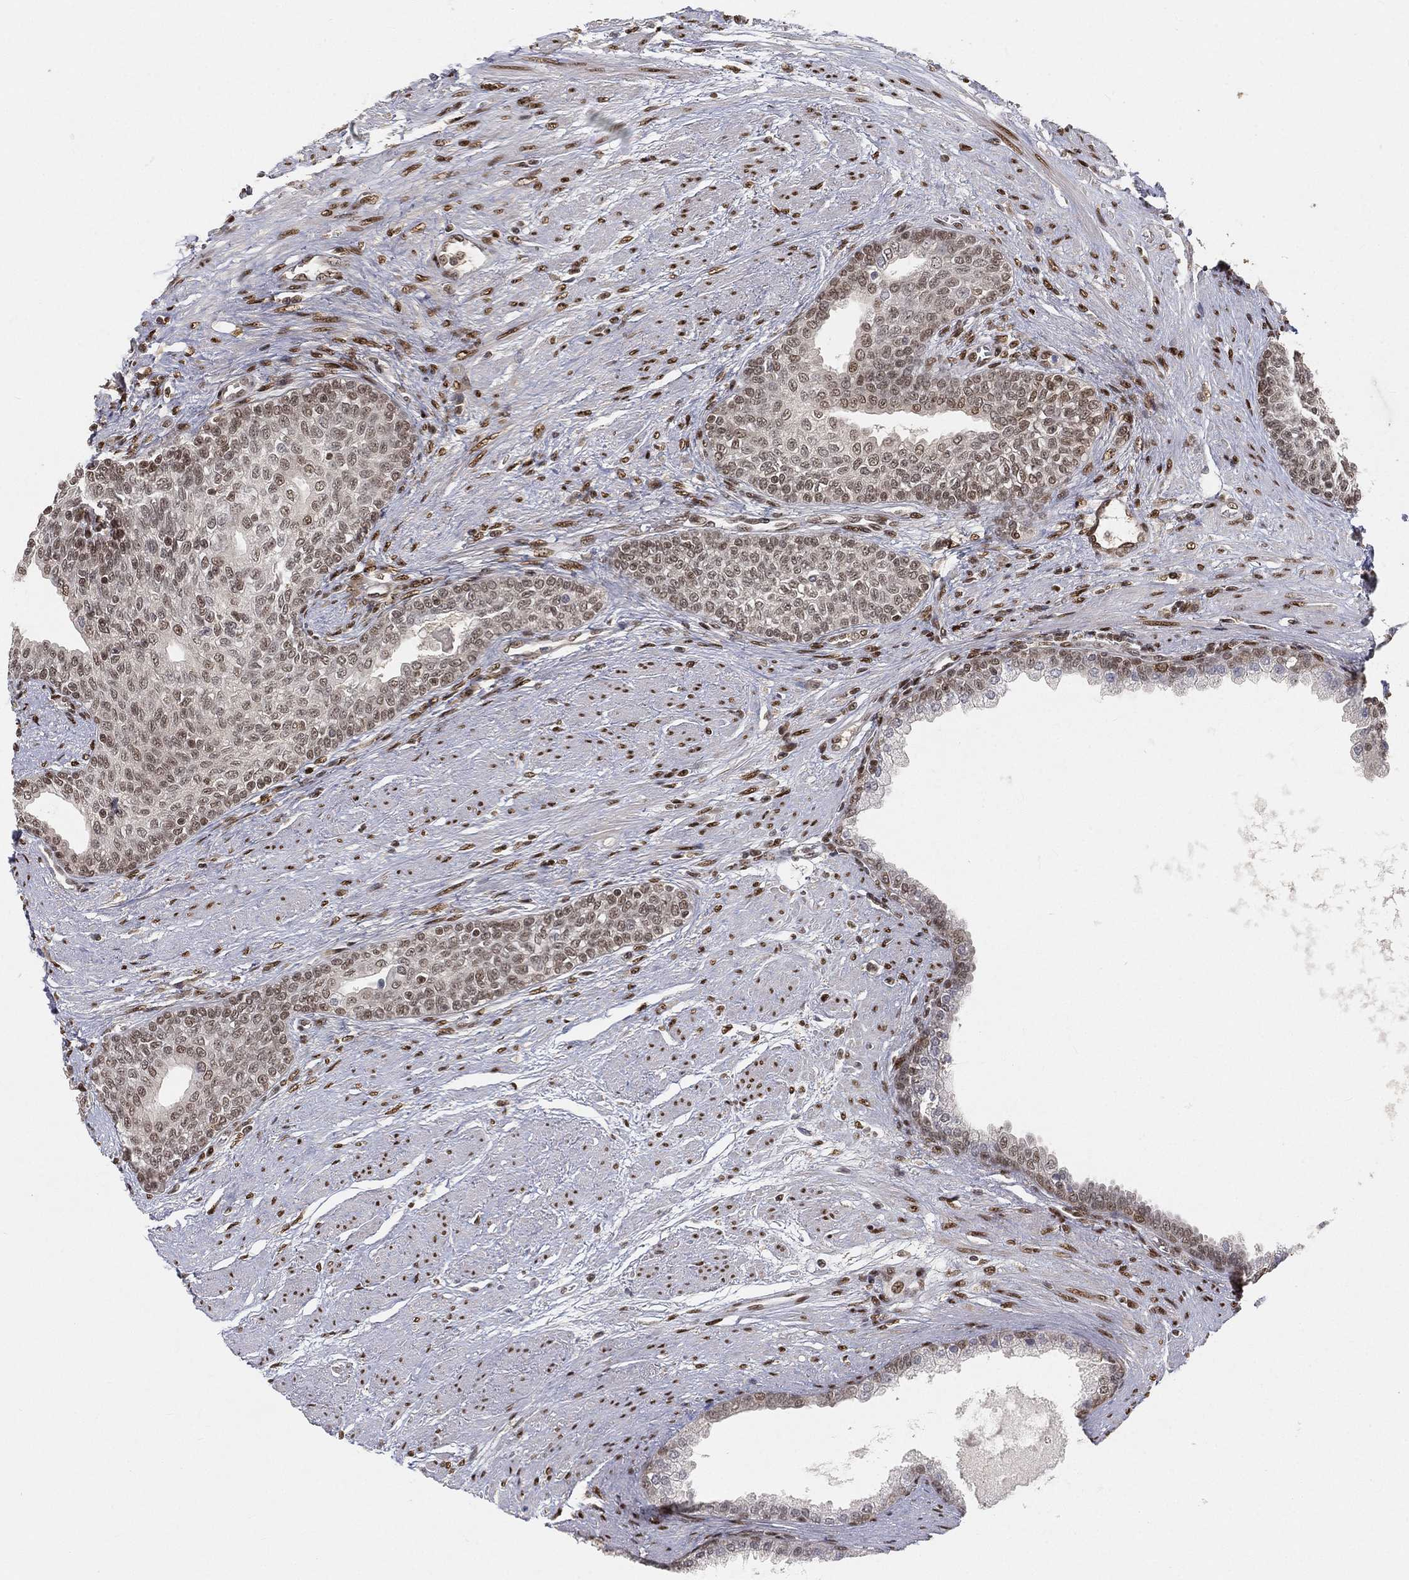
{"staining": {"intensity": "weak", "quantity": "<25%", "location": "nuclear"}, "tissue": "prostate cancer", "cell_type": "Tumor cells", "image_type": "cancer", "snomed": [{"axis": "morphology", "description": "Adenocarcinoma, NOS"}, {"axis": "topography", "description": "Prostate and seminal vesicle, NOS"}, {"axis": "topography", "description": "Prostate"}], "caption": "This micrograph is of prostate adenocarcinoma stained with immunohistochemistry (IHC) to label a protein in brown with the nuclei are counter-stained blue. There is no positivity in tumor cells. The staining was performed using DAB (3,3'-diaminobenzidine) to visualize the protein expression in brown, while the nuclei were stained in blue with hematoxylin (Magnification: 20x).", "gene": "CRTC3", "patient": {"sex": "male", "age": 62}}